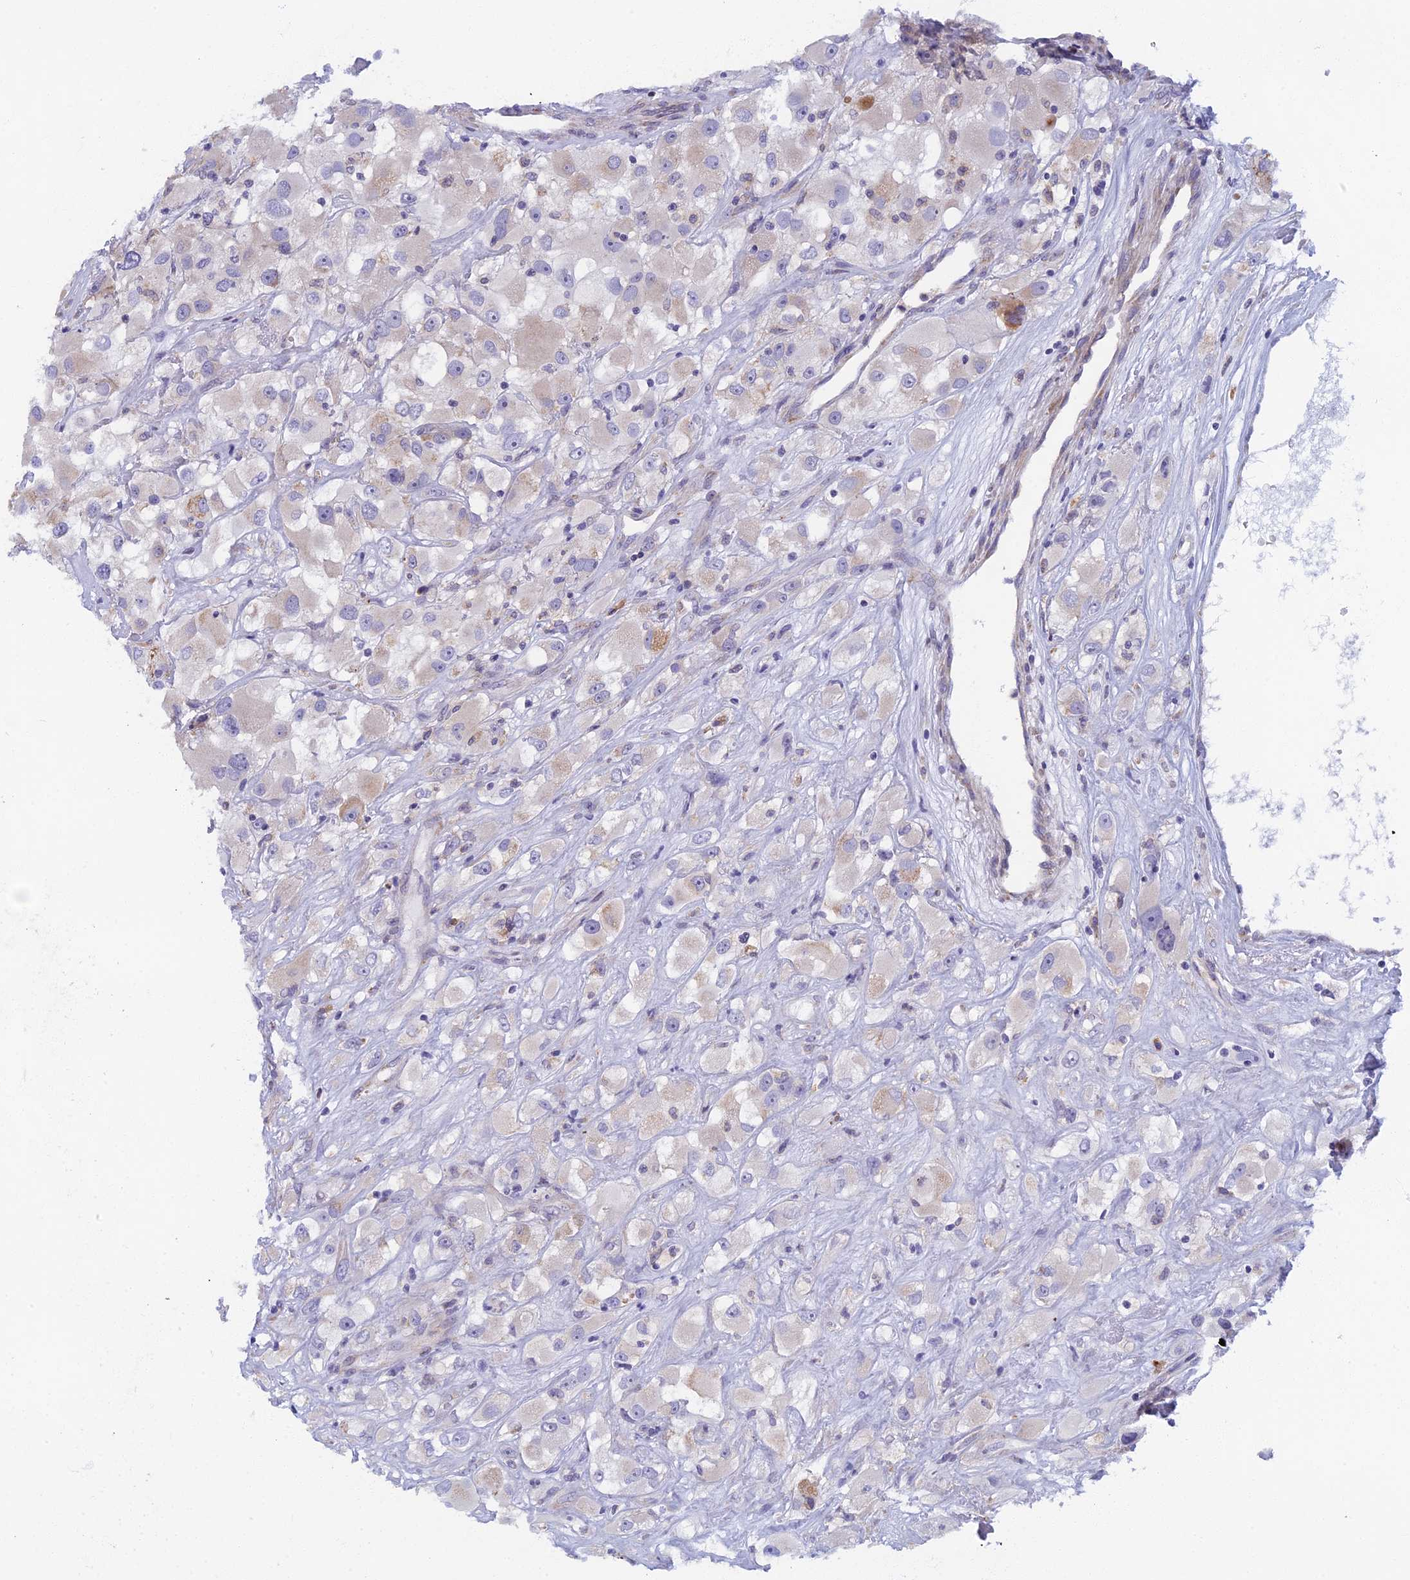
{"staining": {"intensity": "negative", "quantity": "none", "location": "none"}, "tissue": "renal cancer", "cell_type": "Tumor cells", "image_type": "cancer", "snomed": [{"axis": "morphology", "description": "Adenocarcinoma, NOS"}, {"axis": "topography", "description": "Kidney"}], "caption": "Renal adenocarcinoma stained for a protein using IHC reveals no positivity tumor cells.", "gene": "DDX51", "patient": {"sex": "female", "age": 52}}